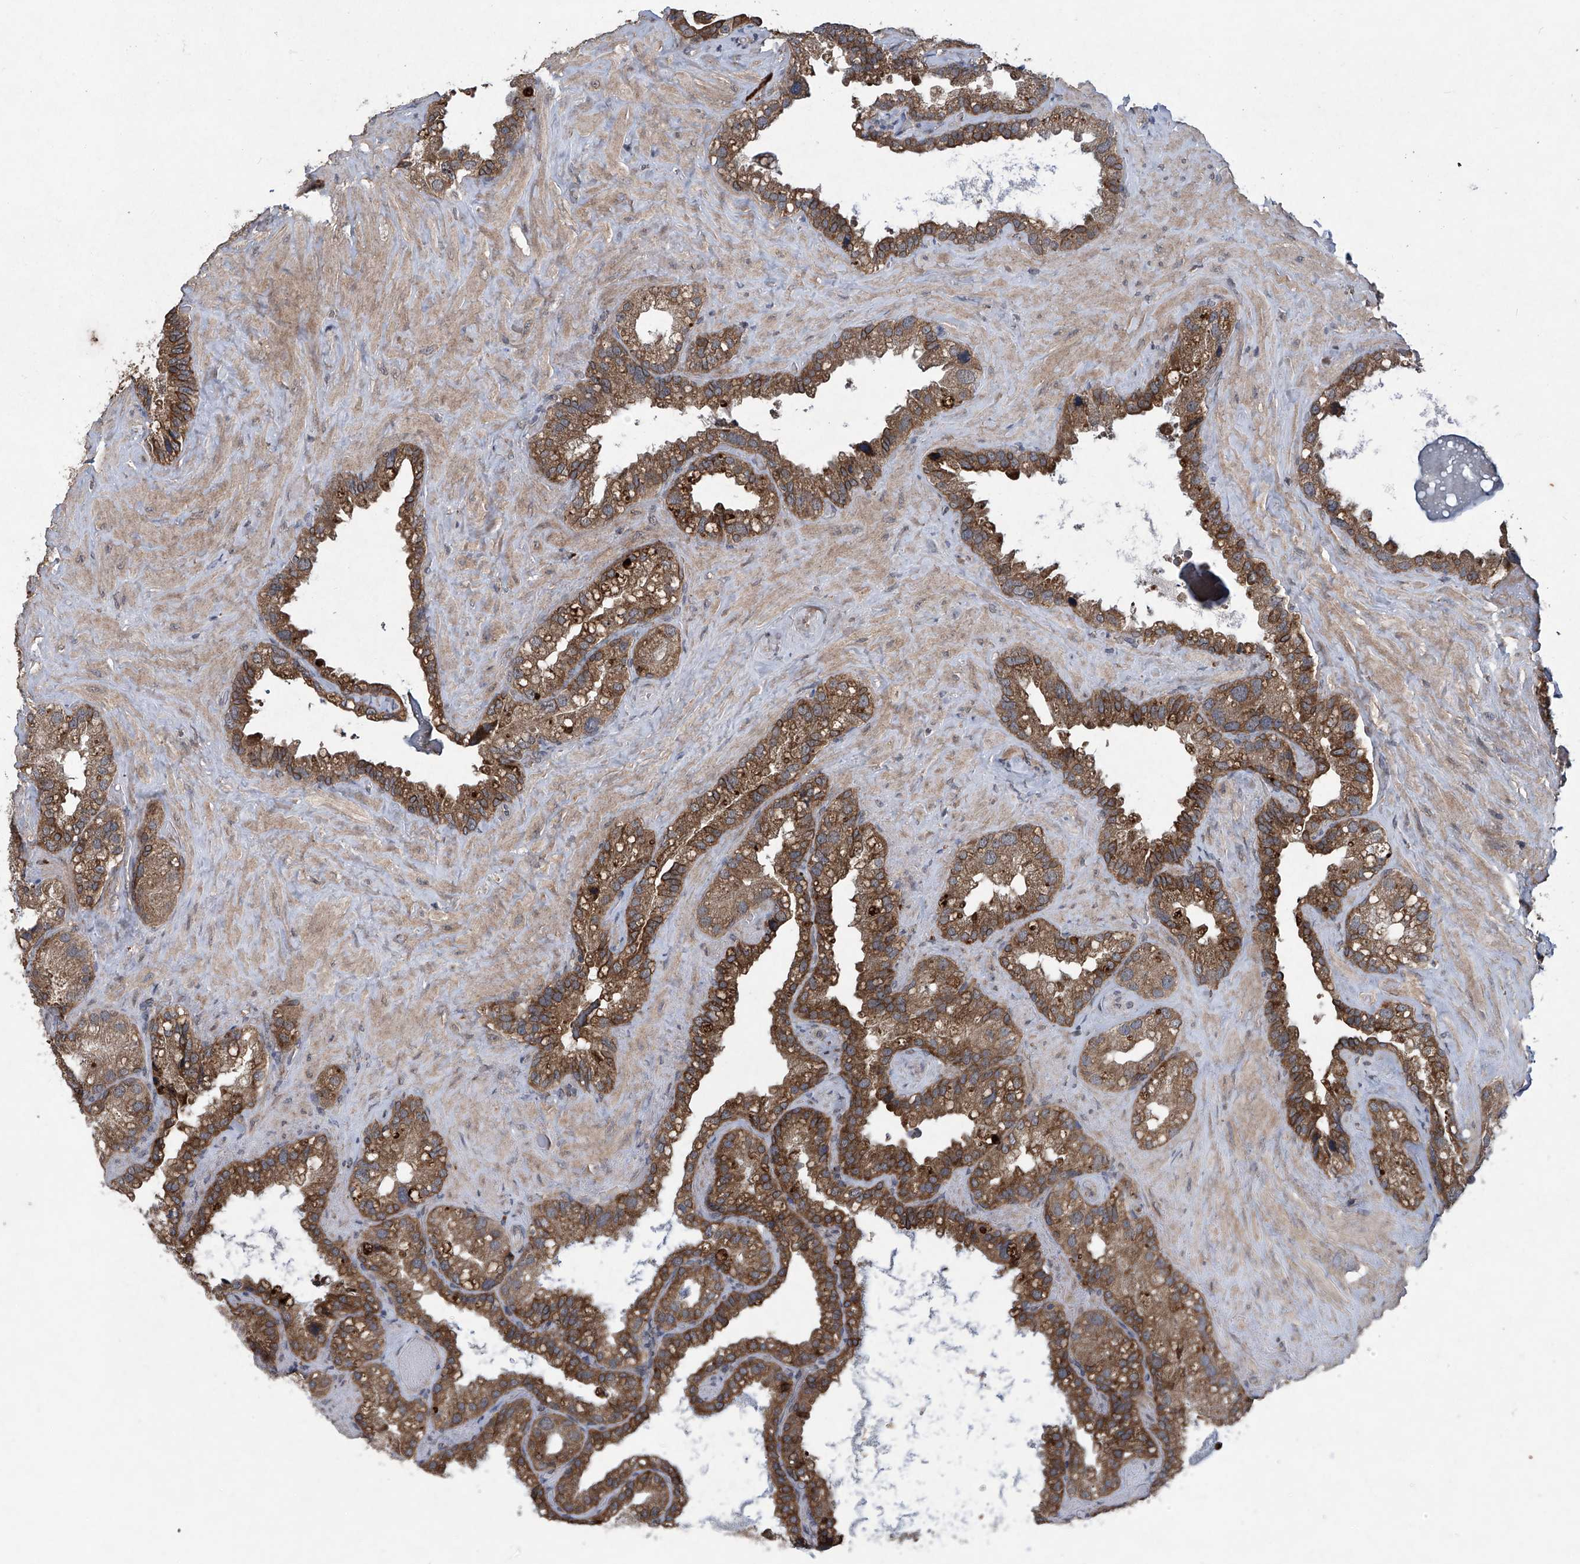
{"staining": {"intensity": "moderate", "quantity": ">75%", "location": "cytoplasmic/membranous"}, "tissue": "seminal vesicle", "cell_type": "Glandular cells", "image_type": "normal", "snomed": [{"axis": "morphology", "description": "Normal tissue, NOS"}, {"axis": "topography", "description": "Prostate"}, {"axis": "topography", "description": "Seminal veicle"}], "caption": "Brown immunohistochemical staining in unremarkable human seminal vesicle displays moderate cytoplasmic/membranous expression in about >75% of glandular cells. (DAB (3,3'-diaminobenzidine) IHC, brown staining for protein, blue staining for nuclei).", "gene": "SUMF2", "patient": {"sex": "male", "age": 68}}